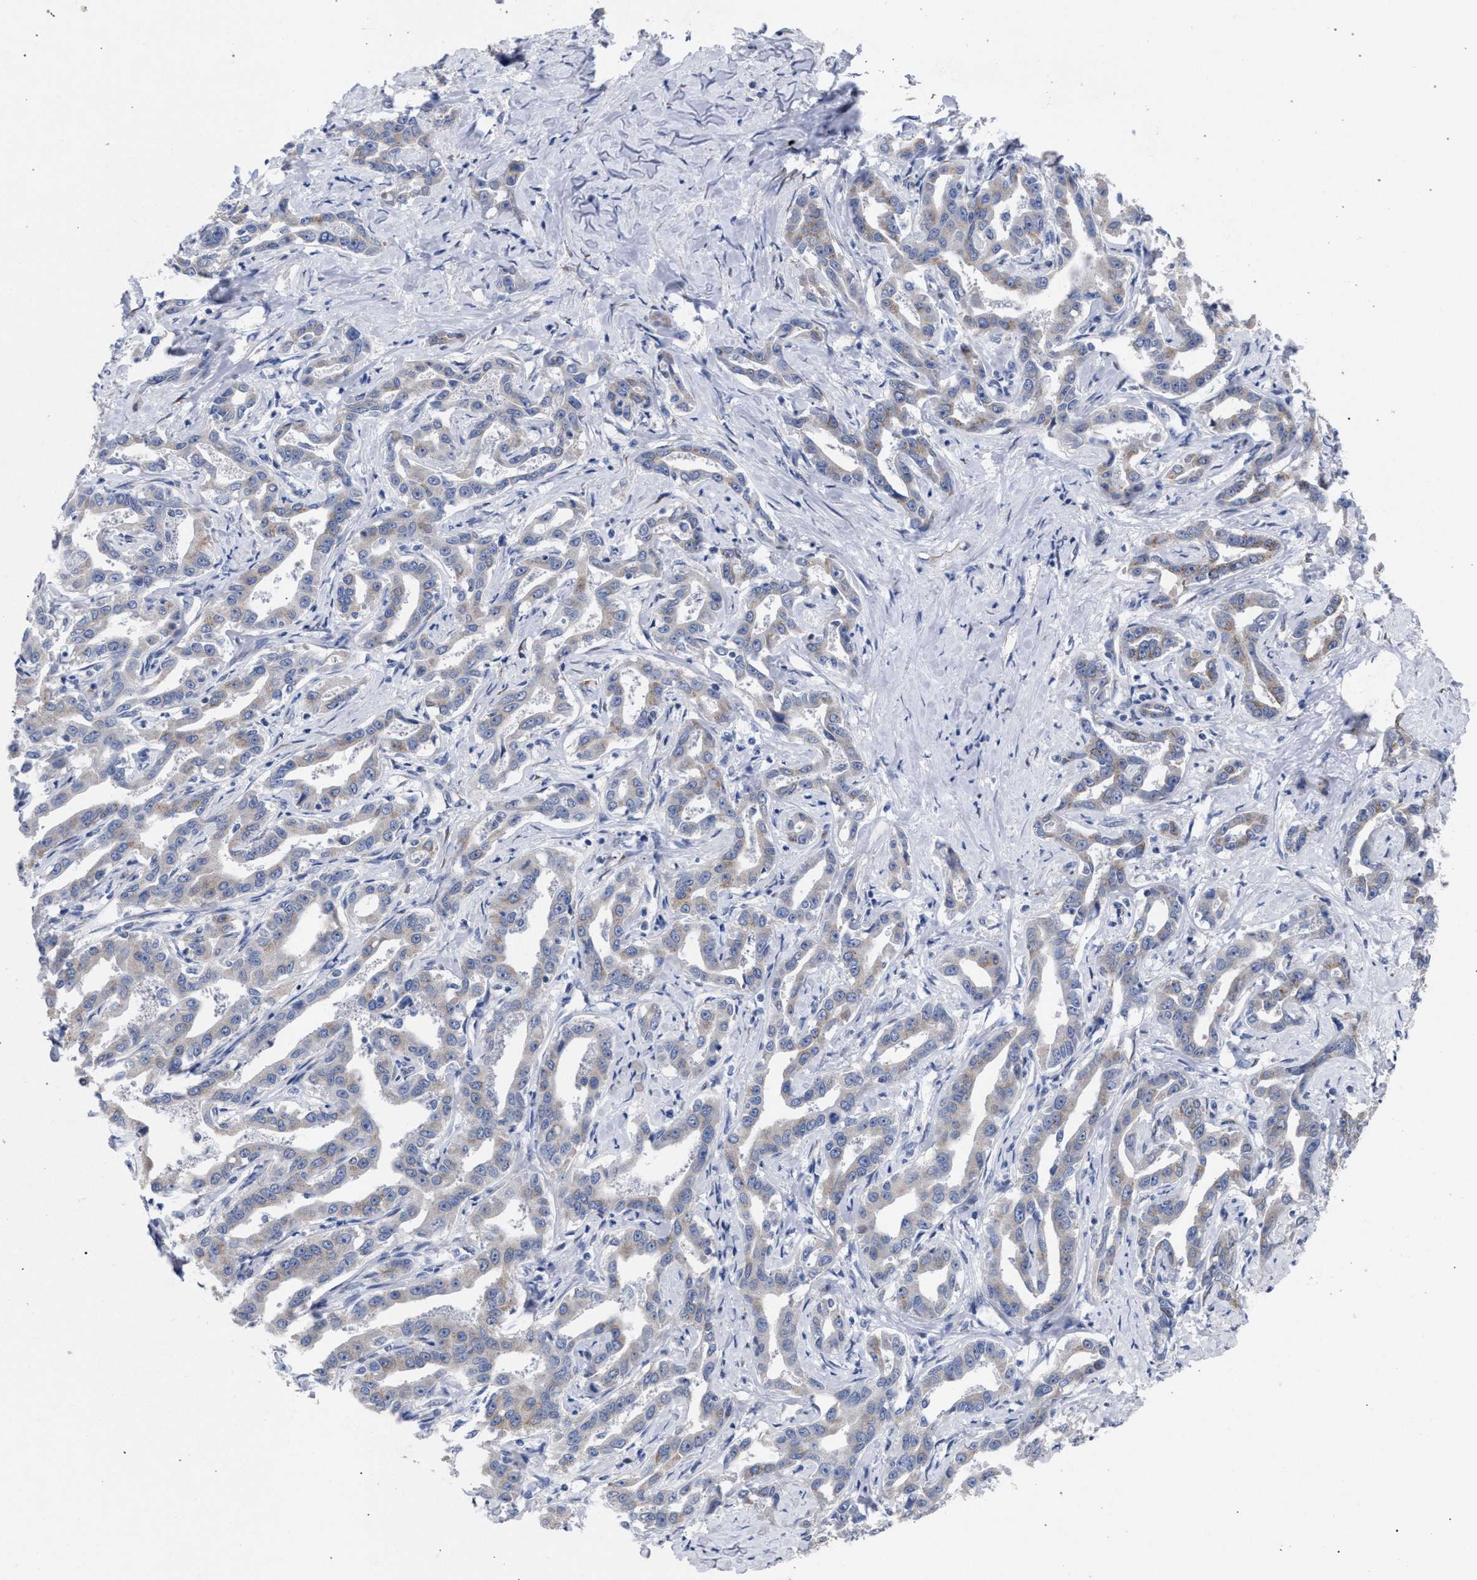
{"staining": {"intensity": "negative", "quantity": "none", "location": "none"}, "tissue": "liver cancer", "cell_type": "Tumor cells", "image_type": "cancer", "snomed": [{"axis": "morphology", "description": "Cholangiocarcinoma"}, {"axis": "topography", "description": "Liver"}], "caption": "This histopathology image is of liver cholangiocarcinoma stained with immunohistochemistry to label a protein in brown with the nuclei are counter-stained blue. There is no positivity in tumor cells.", "gene": "GOLGA2", "patient": {"sex": "male", "age": 59}}